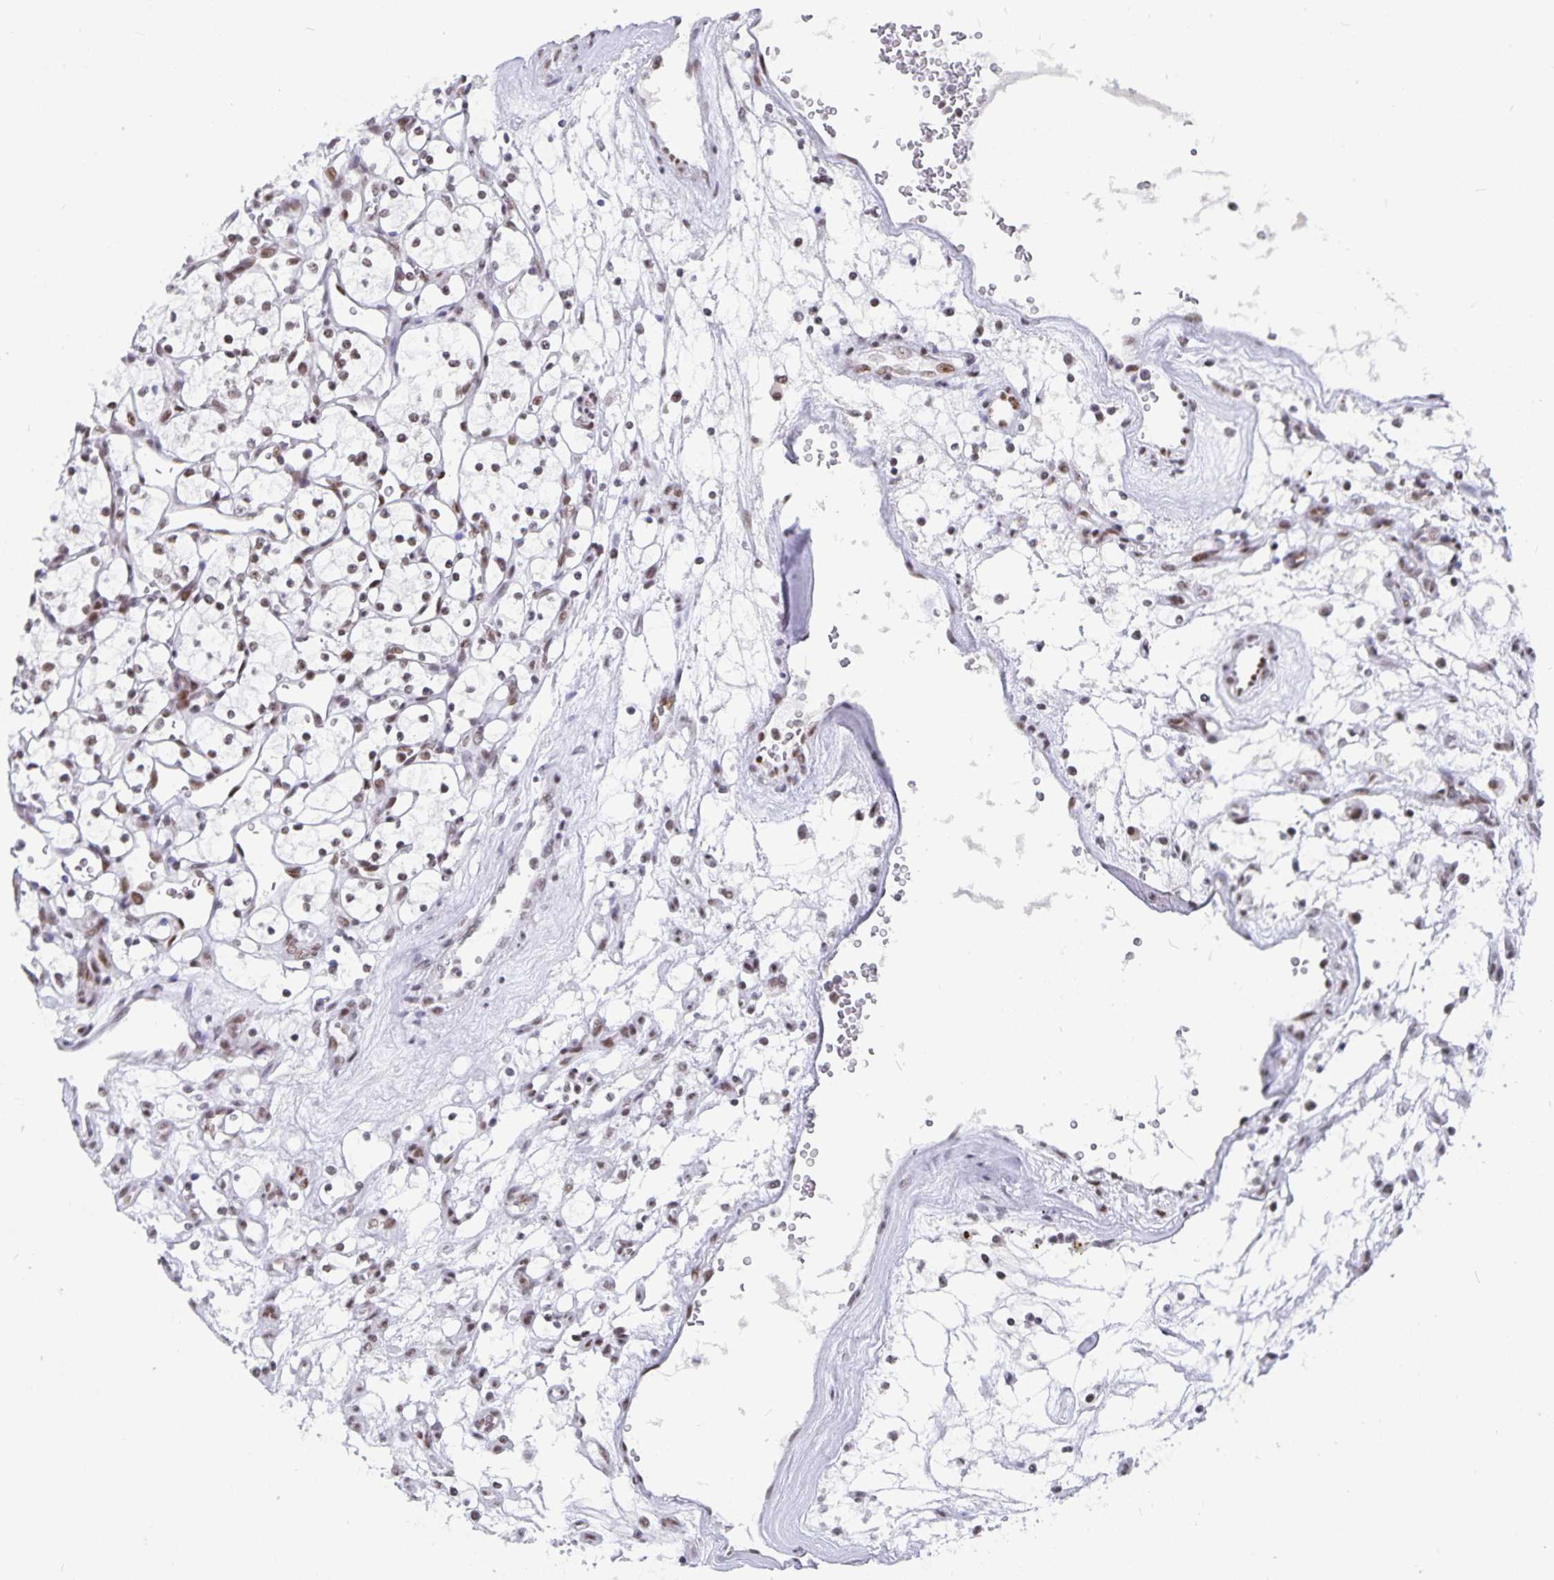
{"staining": {"intensity": "weak", "quantity": "25%-75%", "location": "nuclear"}, "tissue": "renal cancer", "cell_type": "Tumor cells", "image_type": "cancer", "snomed": [{"axis": "morphology", "description": "Adenocarcinoma, NOS"}, {"axis": "topography", "description": "Kidney"}], "caption": "A brown stain shows weak nuclear expression of a protein in human renal cancer (adenocarcinoma) tumor cells. Nuclei are stained in blue.", "gene": "PBX2", "patient": {"sex": "female", "age": 69}}